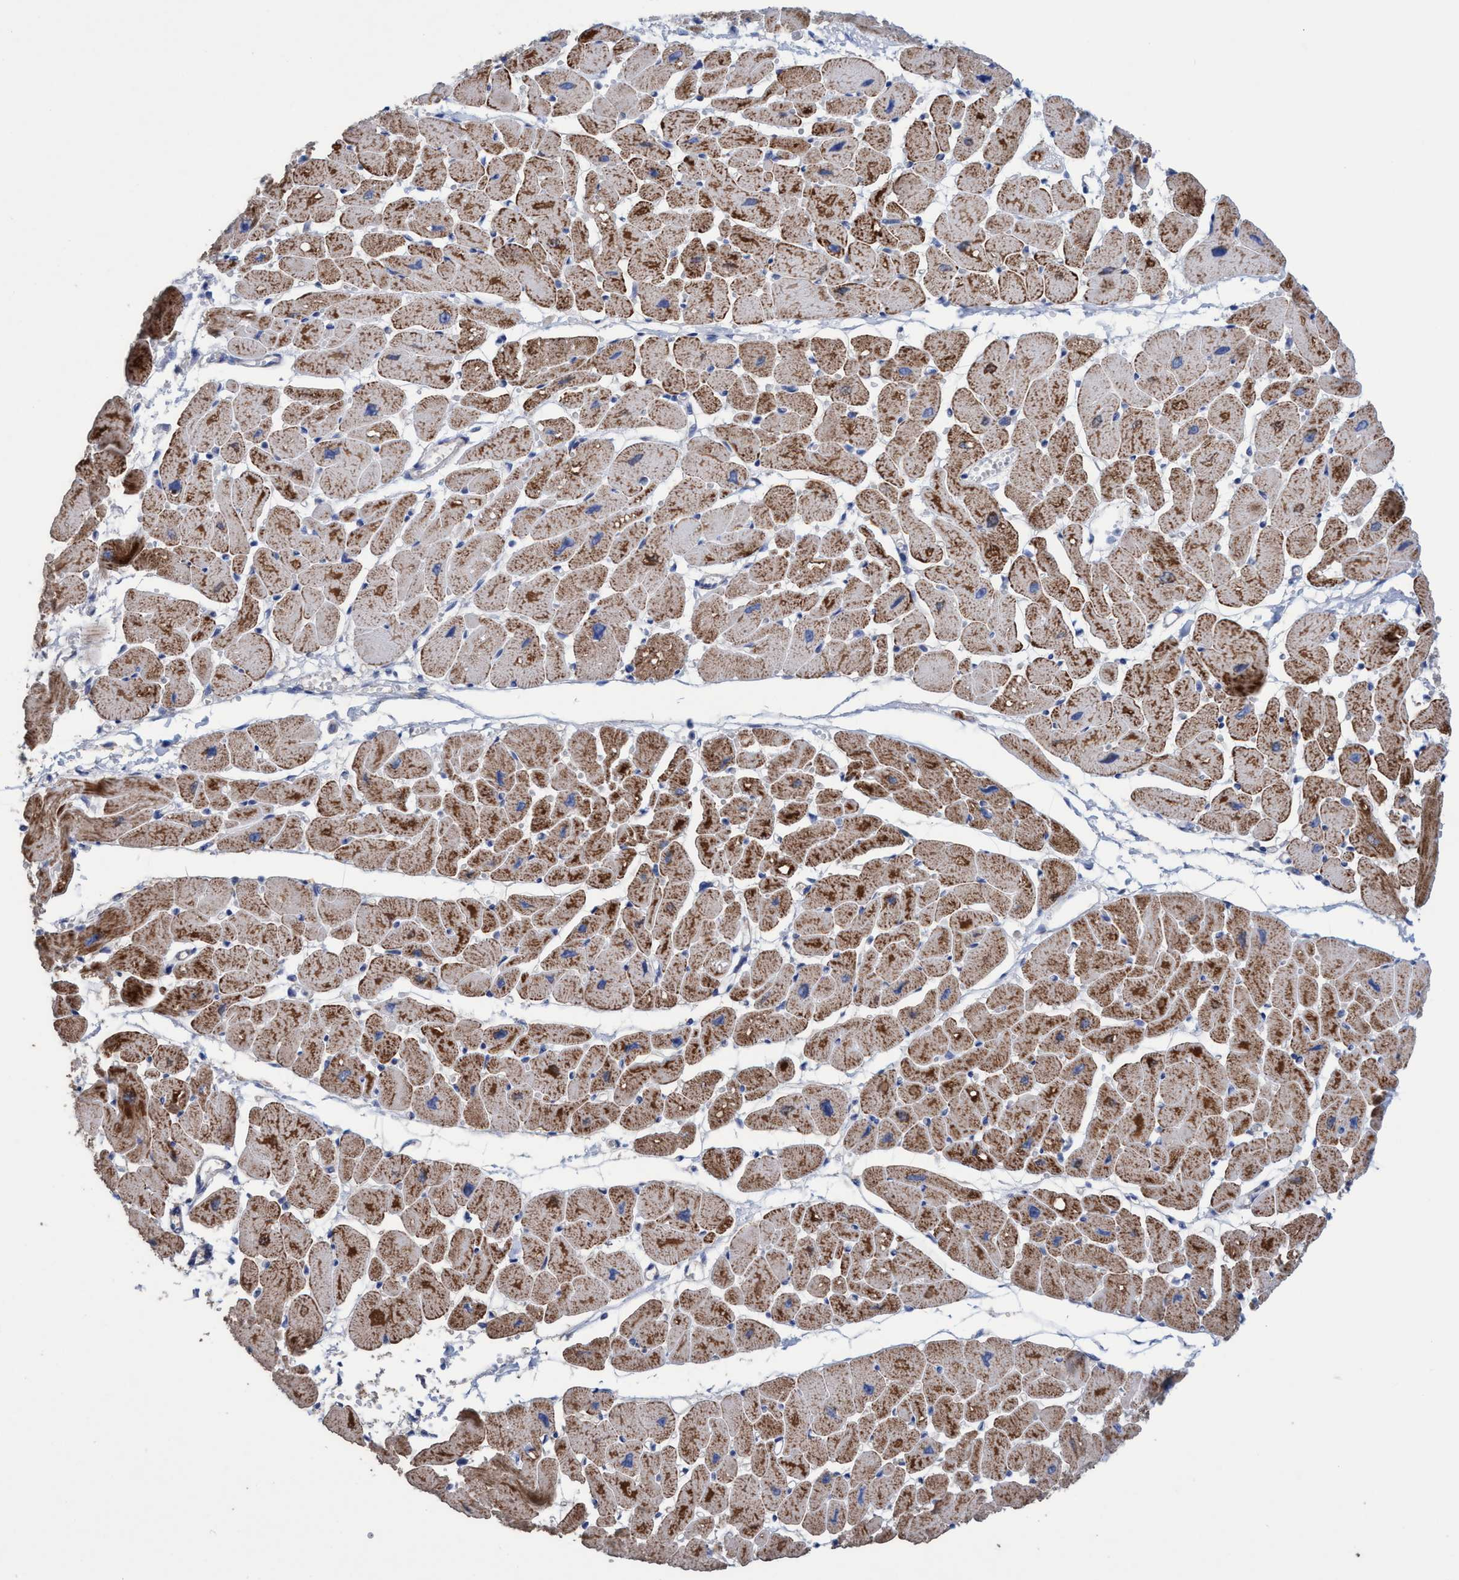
{"staining": {"intensity": "strong", "quantity": ">75%", "location": "cytoplasmic/membranous"}, "tissue": "heart muscle", "cell_type": "Cardiomyocytes", "image_type": "normal", "snomed": [{"axis": "morphology", "description": "Normal tissue, NOS"}, {"axis": "topography", "description": "Heart"}], "caption": "An image of heart muscle stained for a protein exhibits strong cytoplasmic/membranous brown staining in cardiomyocytes. The protein is stained brown, and the nuclei are stained in blue (DAB (3,3'-diaminobenzidine) IHC with brightfield microscopy, high magnification).", "gene": "RSAD1", "patient": {"sex": "female", "age": 54}}